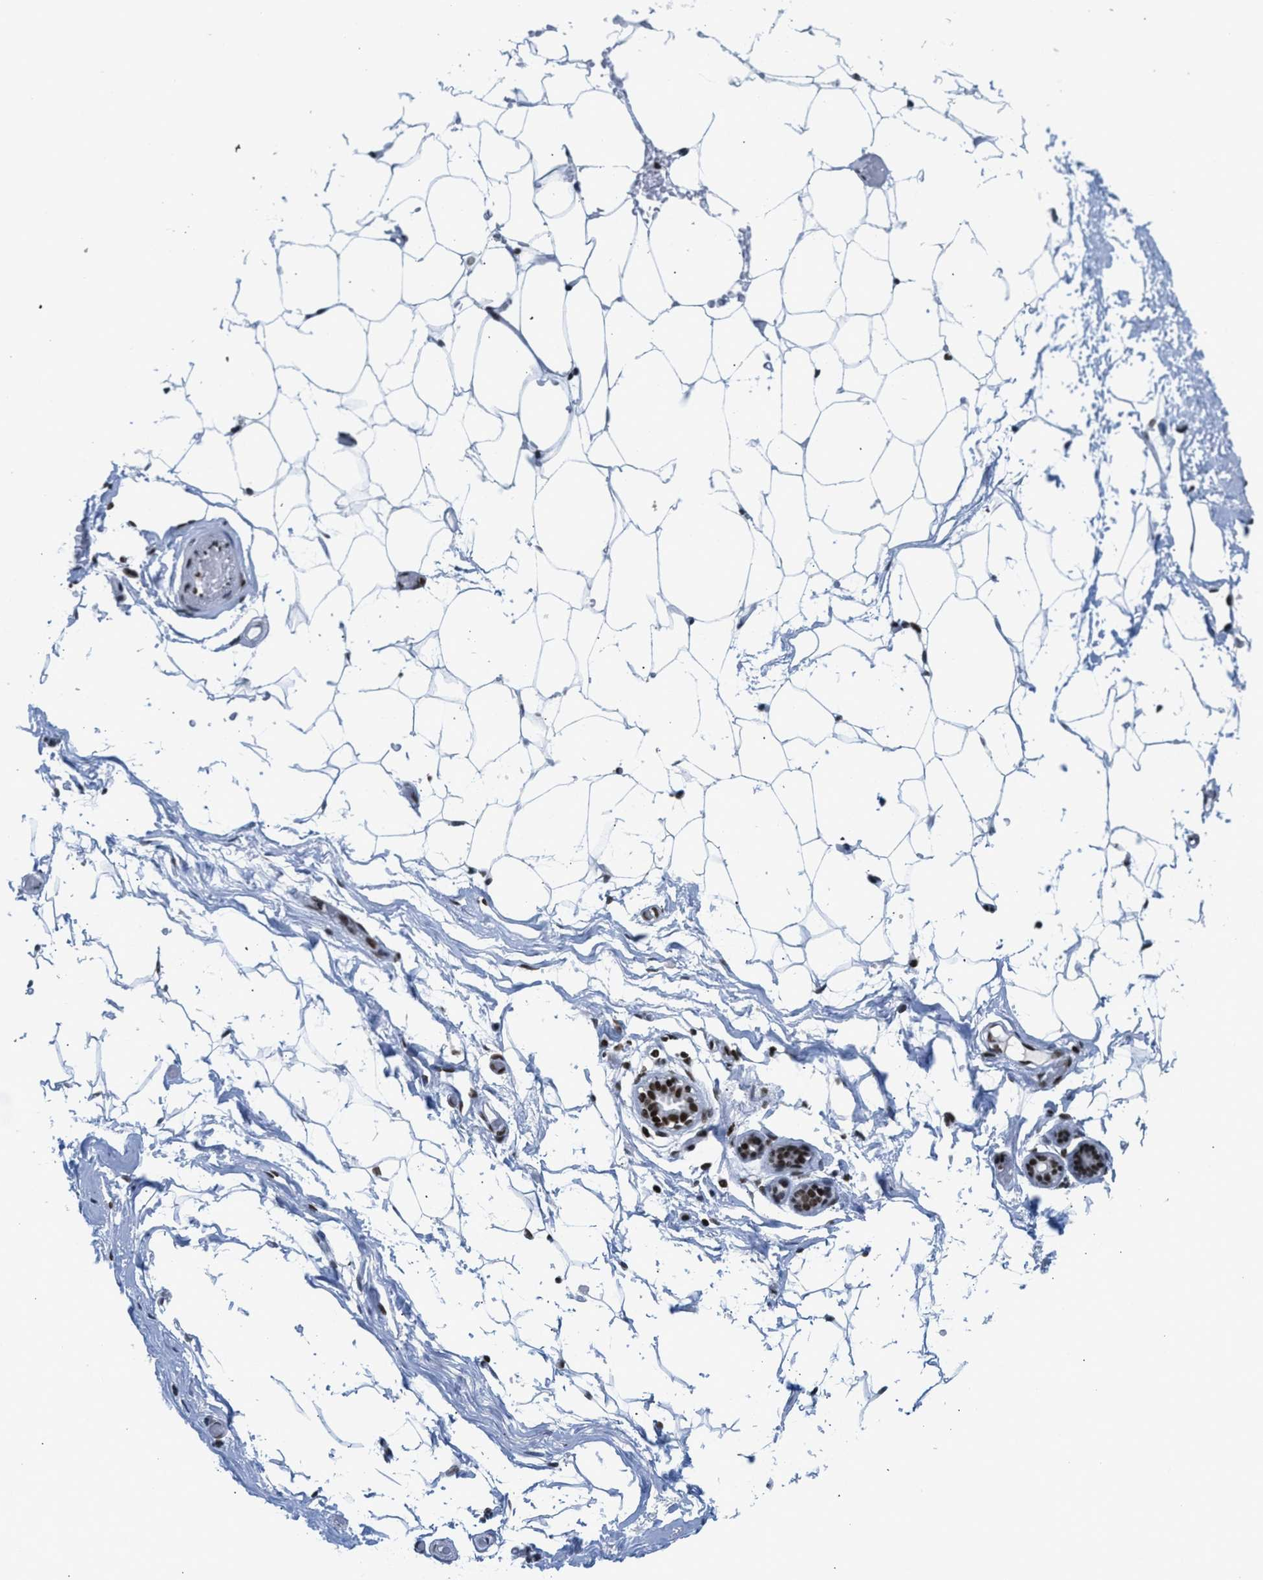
{"staining": {"intensity": "strong", "quantity": ">75%", "location": "nuclear"}, "tissue": "adipose tissue", "cell_type": "Adipocytes", "image_type": "normal", "snomed": [{"axis": "morphology", "description": "Normal tissue, NOS"}, {"axis": "topography", "description": "Breast"}, {"axis": "topography", "description": "Soft tissue"}], "caption": "DAB immunohistochemical staining of normal adipose tissue reveals strong nuclear protein expression in approximately >75% of adipocytes. The protein is shown in brown color, while the nuclei are stained blue.", "gene": "PIF1", "patient": {"sex": "female", "age": 75}}